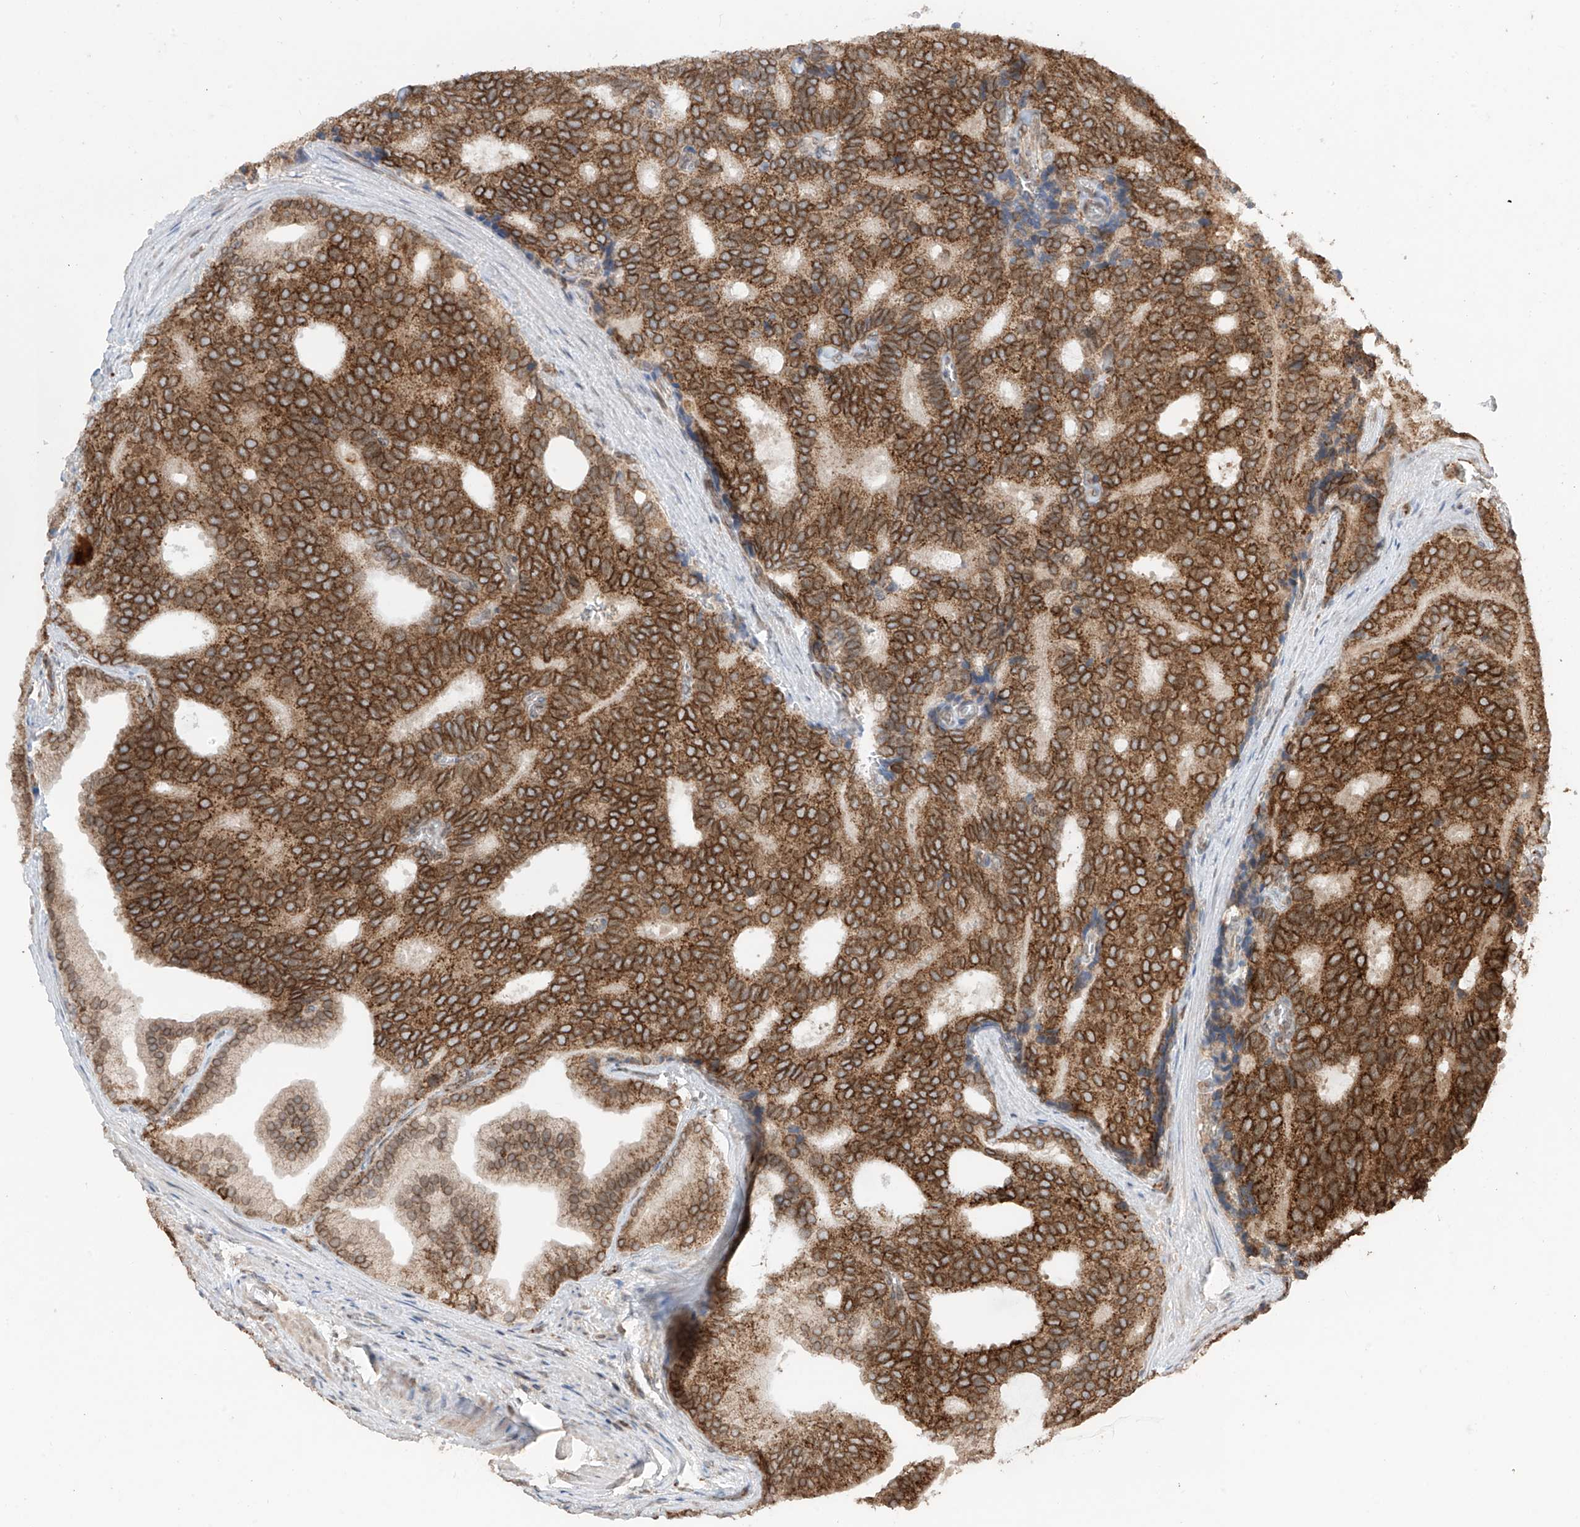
{"staining": {"intensity": "strong", "quantity": ">75%", "location": "cytoplasmic/membranous"}, "tissue": "prostate cancer", "cell_type": "Tumor cells", "image_type": "cancer", "snomed": [{"axis": "morphology", "description": "Adenocarcinoma, Low grade"}, {"axis": "topography", "description": "Prostate"}], "caption": "Prostate cancer (low-grade adenocarcinoma) stained for a protein (brown) reveals strong cytoplasmic/membranous positive positivity in about >75% of tumor cells.", "gene": "AHCTF1", "patient": {"sex": "male", "age": 71}}